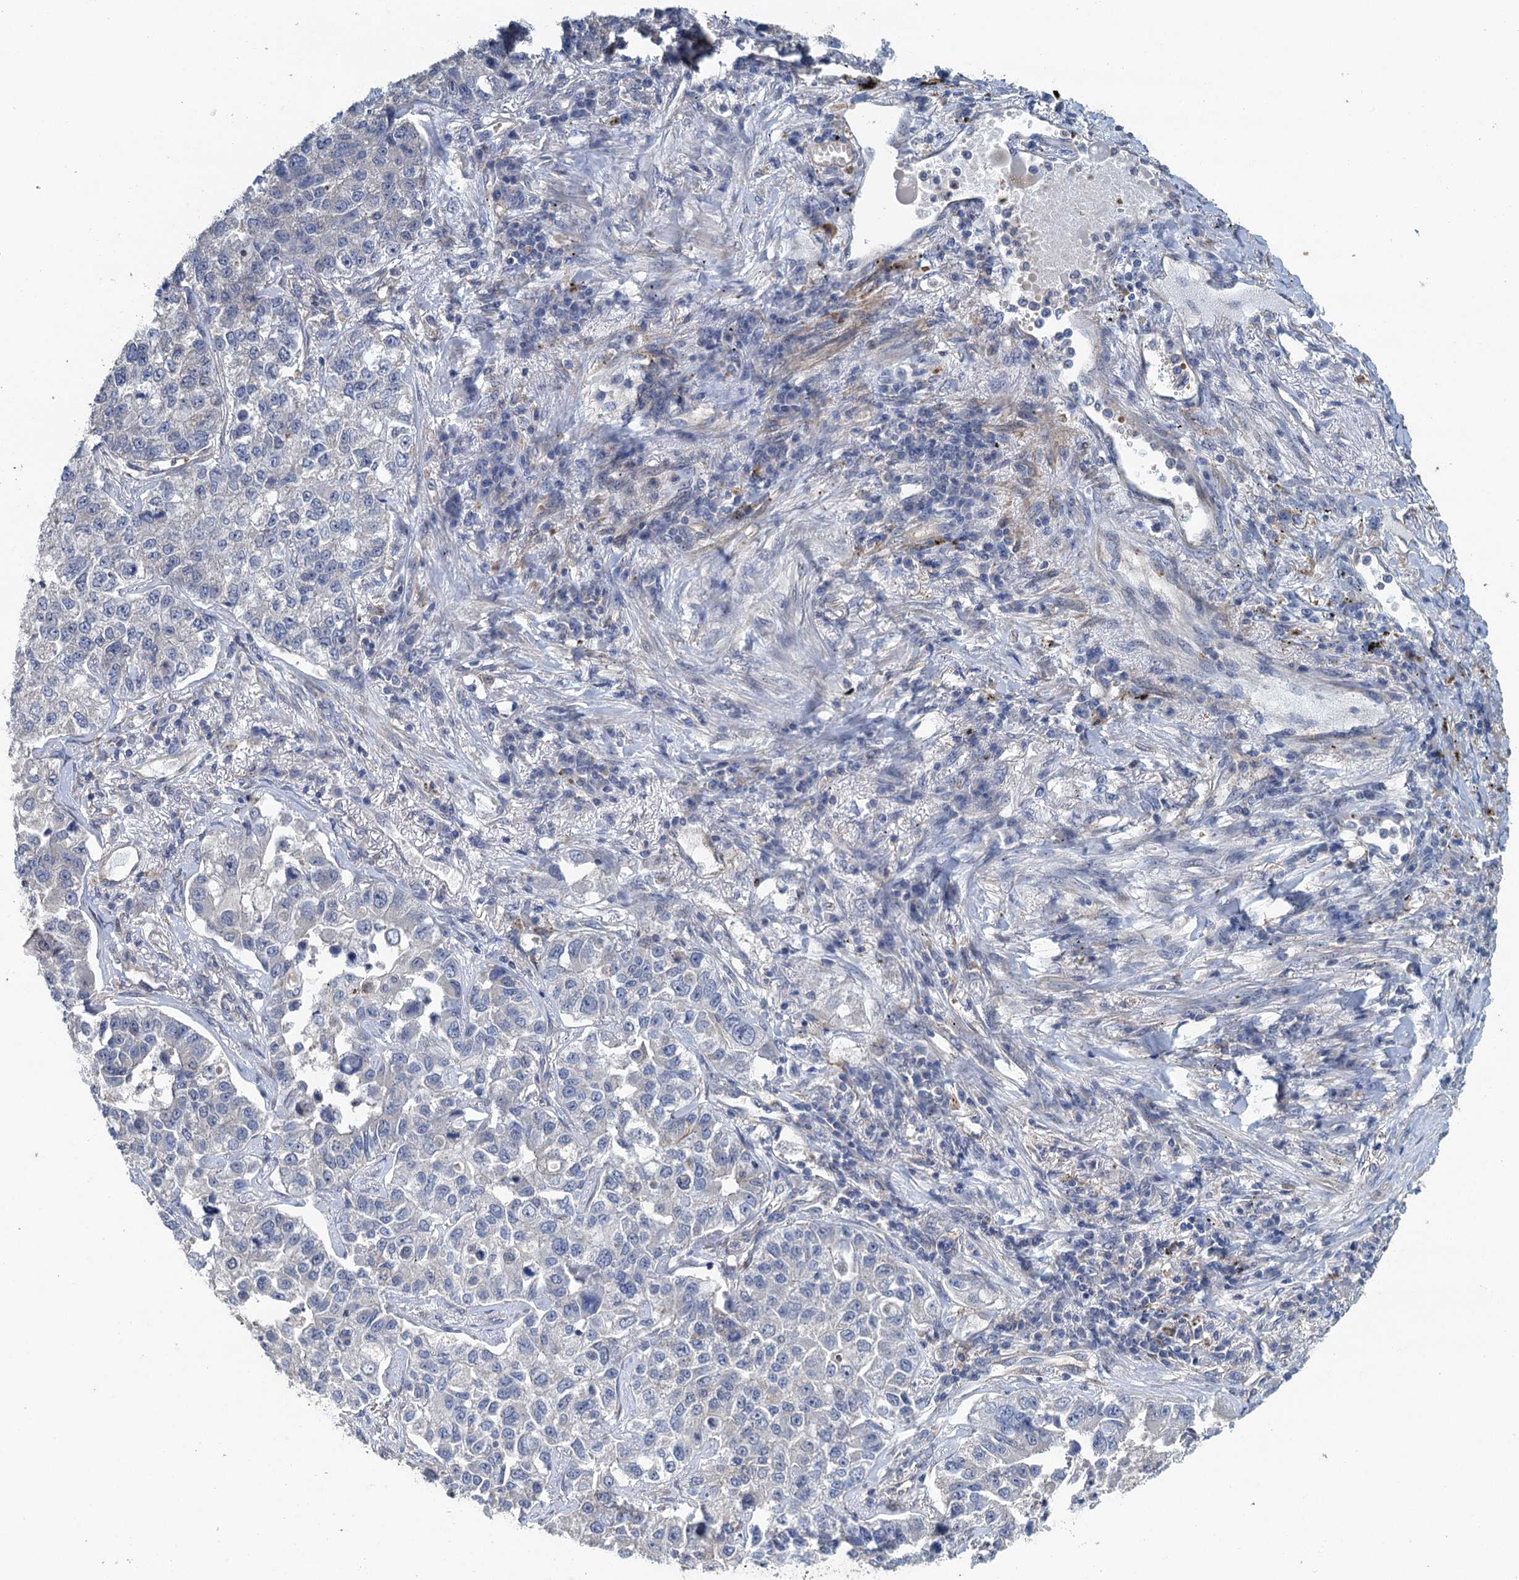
{"staining": {"intensity": "negative", "quantity": "none", "location": "none"}, "tissue": "lung cancer", "cell_type": "Tumor cells", "image_type": "cancer", "snomed": [{"axis": "morphology", "description": "Adenocarcinoma, NOS"}, {"axis": "topography", "description": "Lung"}], "caption": "IHC photomicrograph of neoplastic tissue: lung cancer (adenocarcinoma) stained with DAB demonstrates no significant protein expression in tumor cells. (DAB immunohistochemistry (IHC), high magnification).", "gene": "RSAD2", "patient": {"sex": "male", "age": 49}}